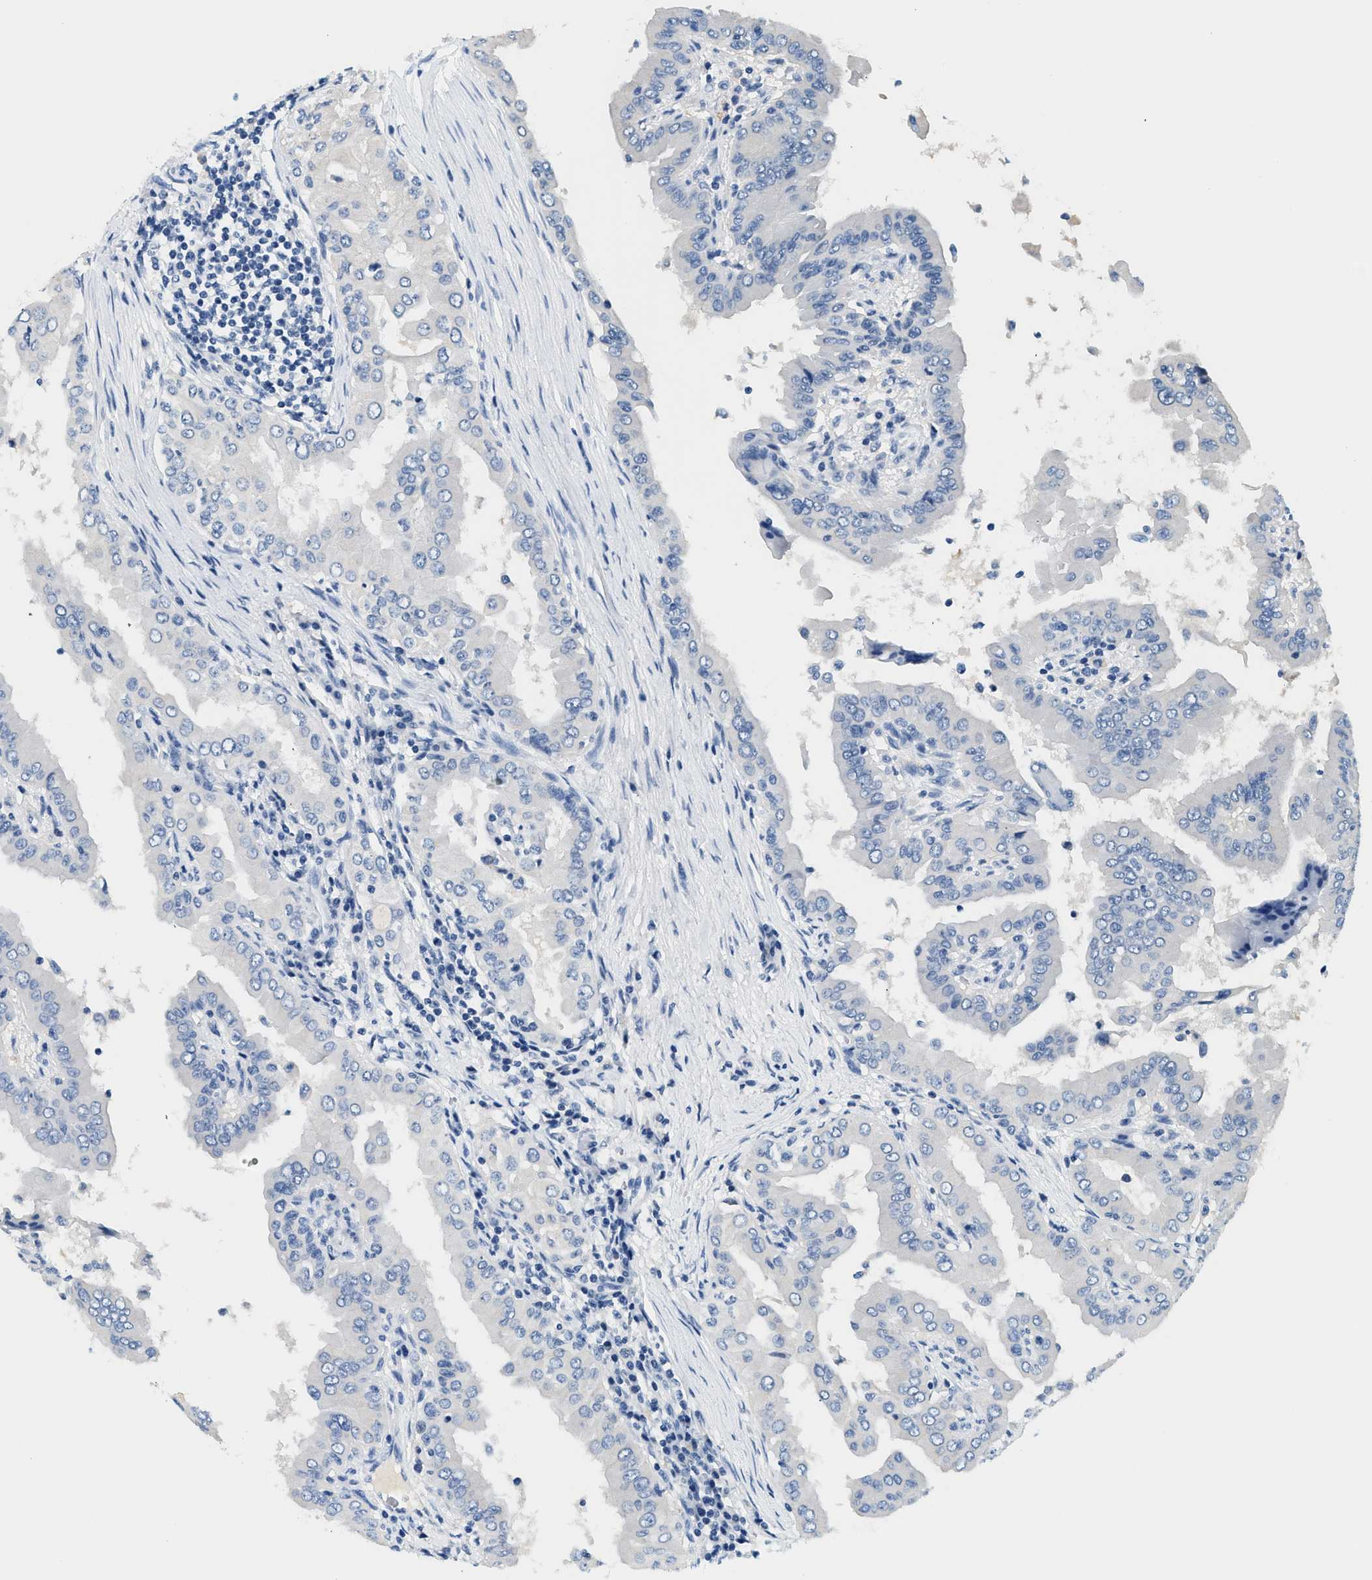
{"staining": {"intensity": "negative", "quantity": "none", "location": "none"}, "tissue": "thyroid cancer", "cell_type": "Tumor cells", "image_type": "cancer", "snomed": [{"axis": "morphology", "description": "Papillary adenocarcinoma, NOS"}, {"axis": "topography", "description": "Thyroid gland"}], "caption": "Immunohistochemical staining of thyroid papillary adenocarcinoma reveals no significant positivity in tumor cells.", "gene": "SLC35E1", "patient": {"sex": "male", "age": 33}}